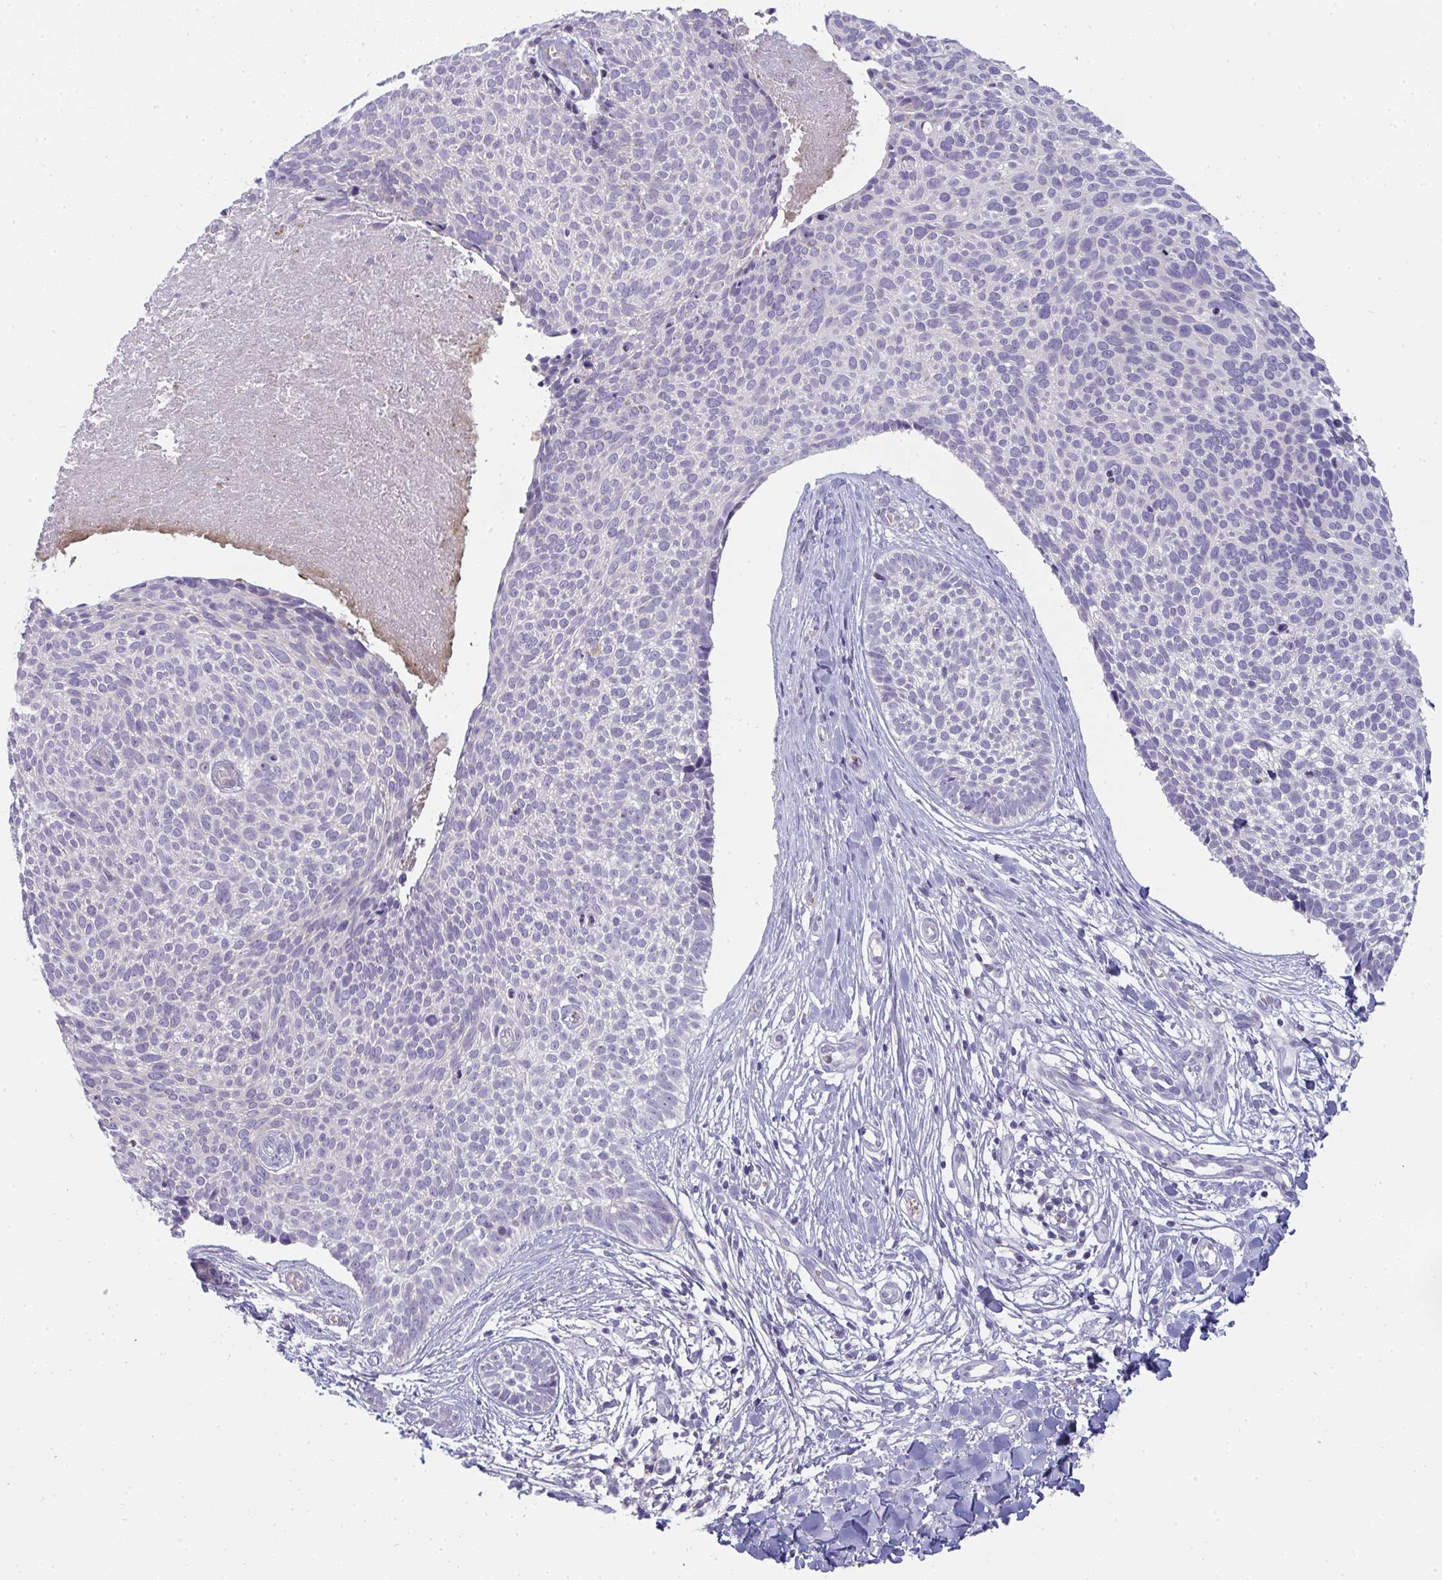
{"staining": {"intensity": "negative", "quantity": "none", "location": "none"}, "tissue": "skin cancer", "cell_type": "Tumor cells", "image_type": "cancer", "snomed": [{"axis": "morphology", "description": "Basal cell carcinoma"}, {"axis": "topography", "description": "Skin"}, {"axis": "topography", "description": "Skin of back"}], "caption": "Tumor cells show no significant positivity in basal cell carcinoma (skin).", "gene": "SHB", "patient": {"sex": "male", "age": 81}}